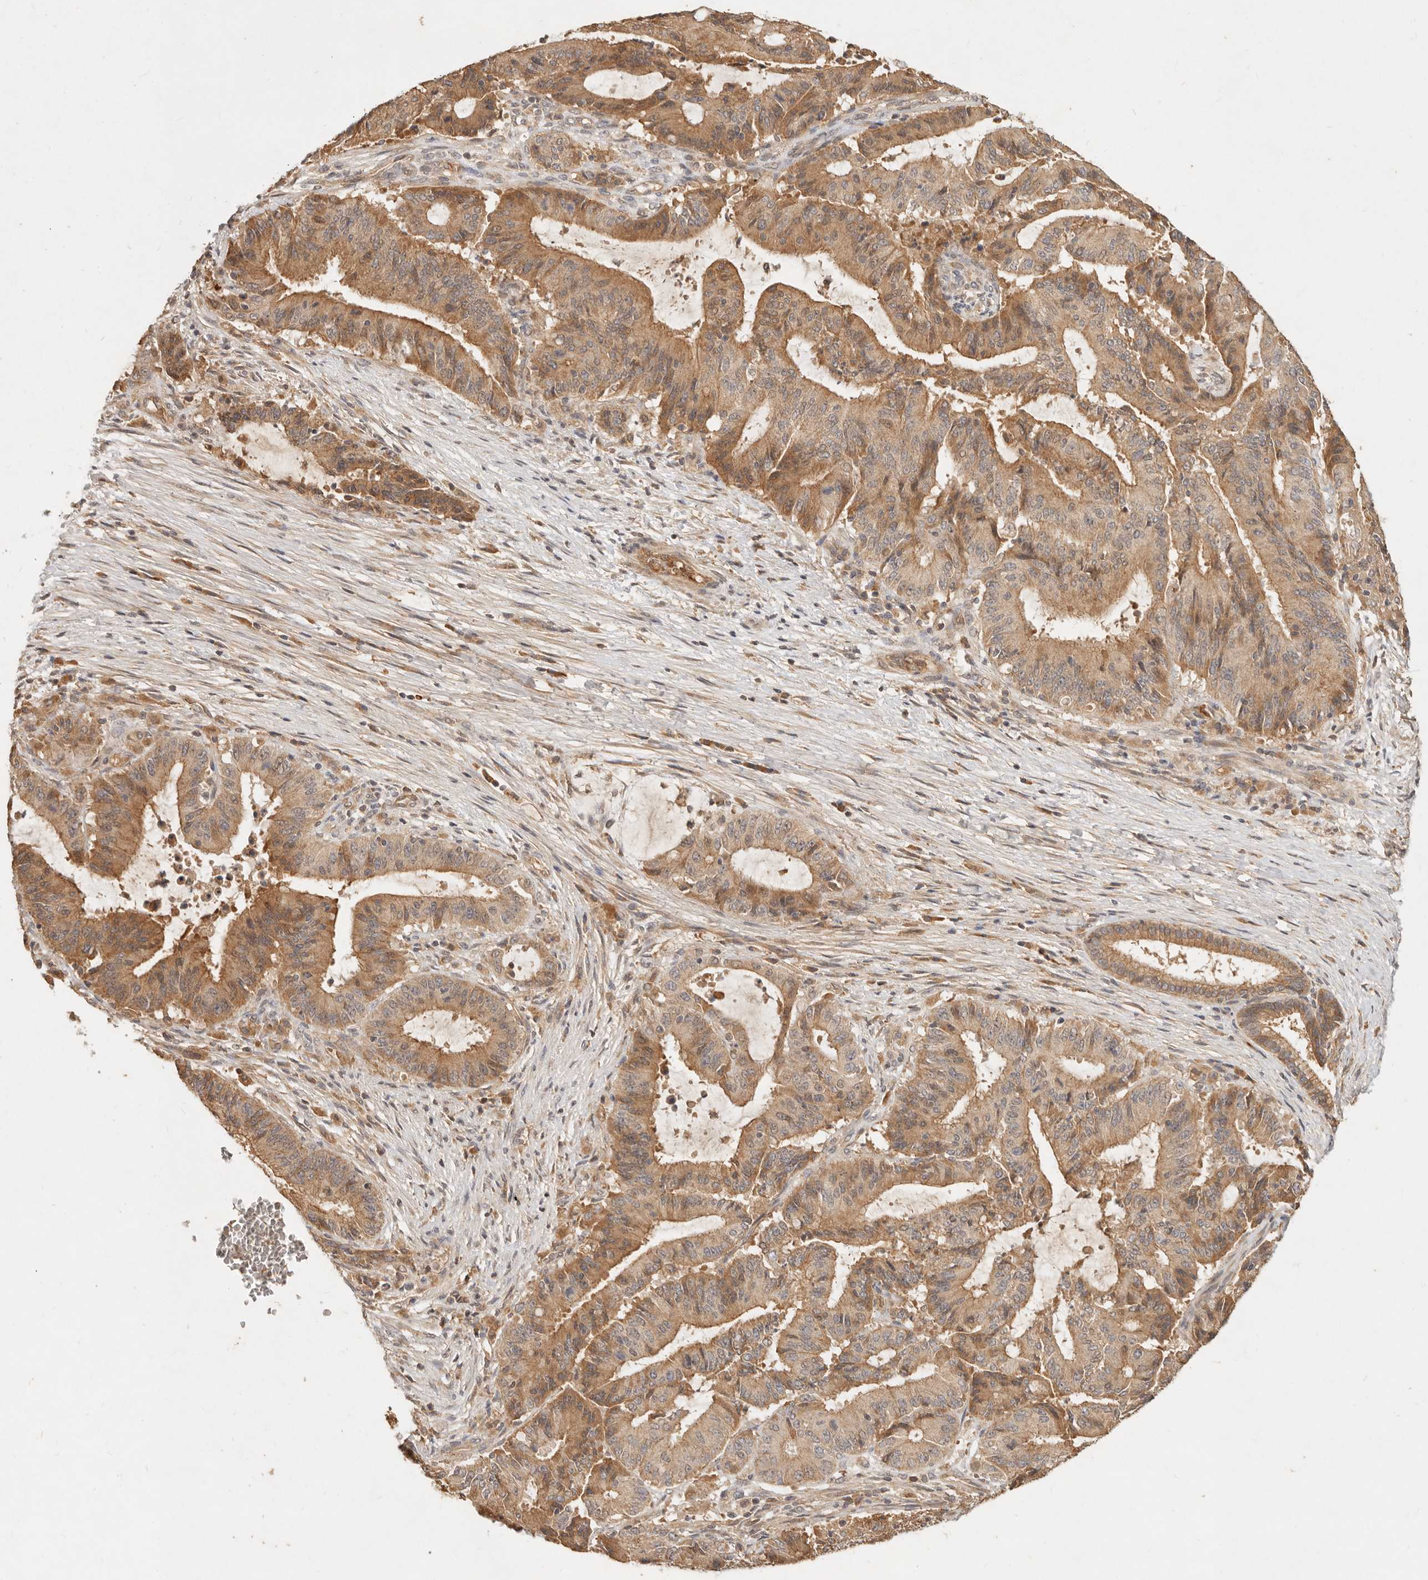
{"staining": {"intensity": "moderate", "quantity": ">75%", "location": "cytoplasmic/membranous"}, "tissue": "liver cancer", "cell_type": "Tumor cells", "image_type": "cancer", "snomed": [{"axis": "morphology", "description": "Normal tissue, NOS"}, {"axis": "morphology", "description": "Cholangiocarcinoma"}, {"axis": "topography", "description": "Liver"}, {"axis": "topography", "description": "Peripheral nerve tissue"}], "caption": "Brown immunohistochemical staining in human liver cholangiocarcinoma exhibits moderate cytoplasmic/membranous staining in about >75% of tumor cells.", "gene": "FREM2", "patient": {"sex": "female", "age": 73}}